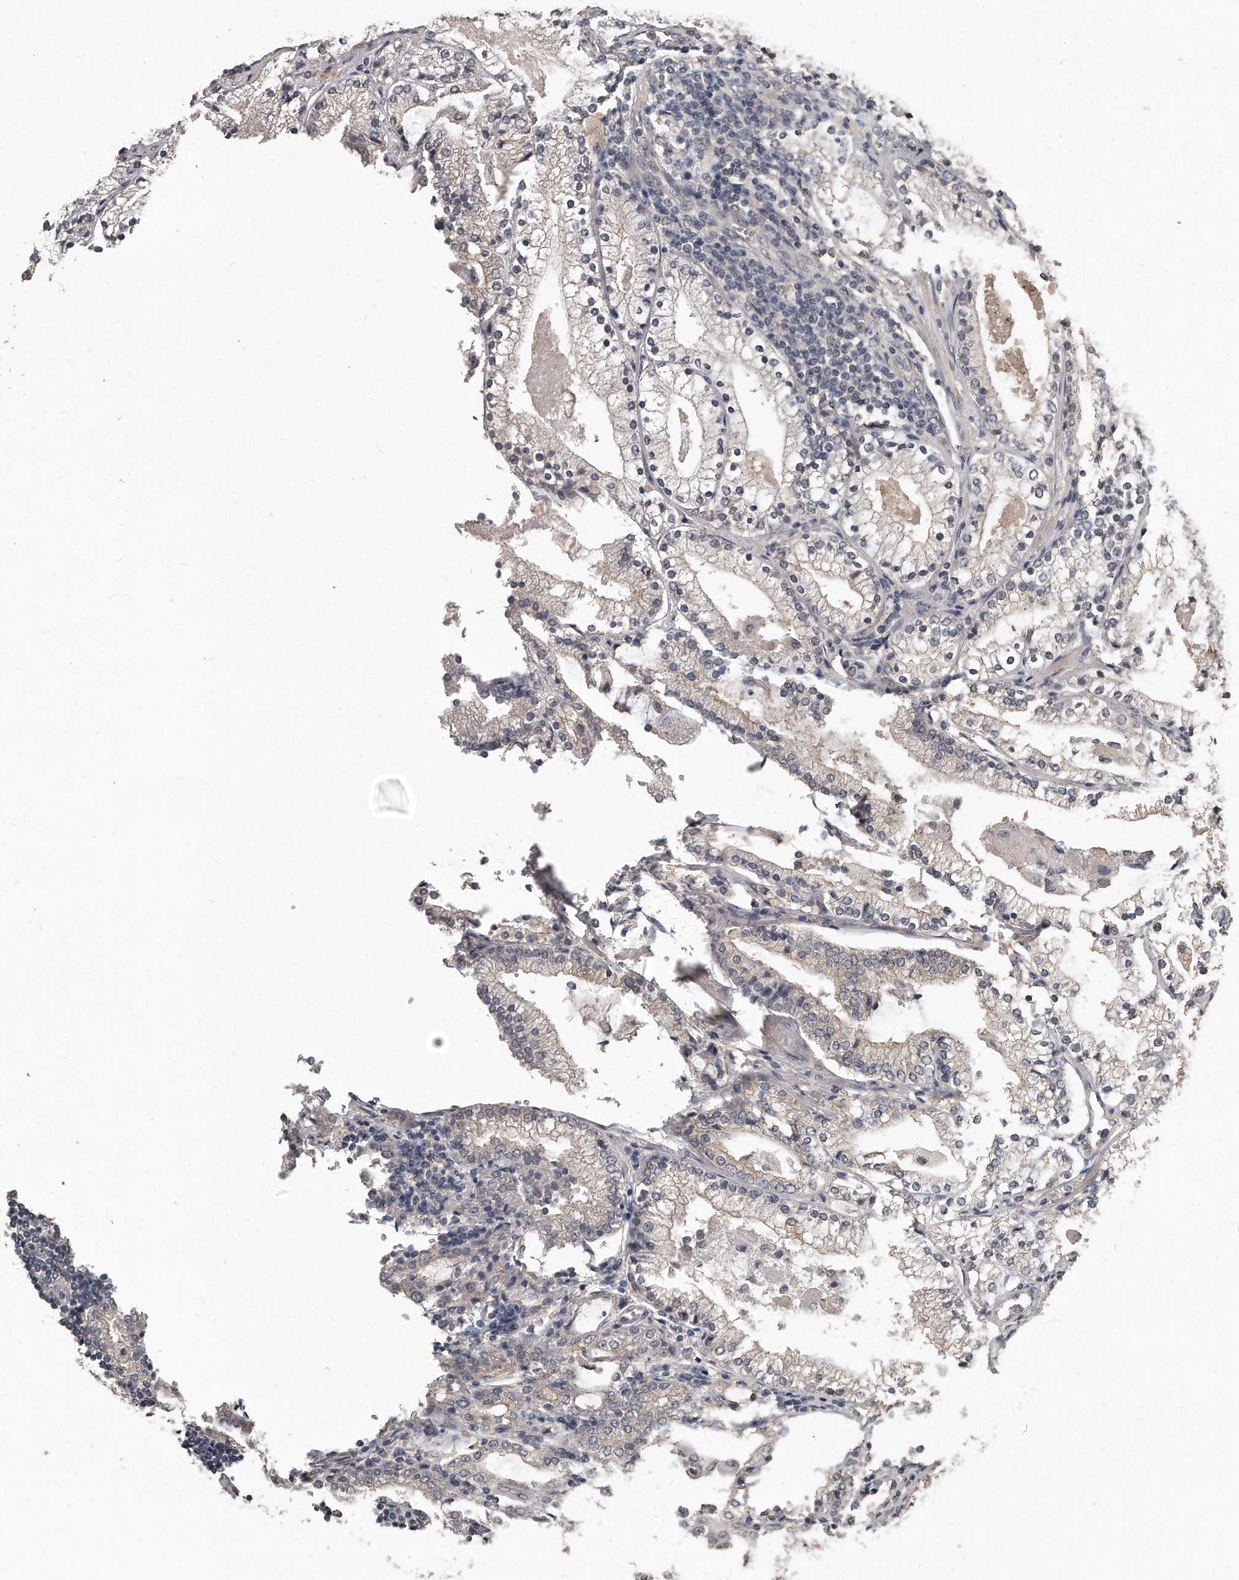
{"staining": {"intensity": "negative", "quantity": "none", "location": "none"}, "tissue": "prostate cancer", "cell_type": "Tumor cells", "image_type": "cancer", "snomed": [{"axis": "morphology", "description": "Adenocarcinoma, High grade"}, {"axis": "topography", "description": "Prostate"}], "caption": "There is no significant positivity in tumor cells of prostate high-grade adenocarcinoma. (DAB IHC, high magnification).", "gene": "GRB10", "patient": {"sex": "male", "age": 63}}